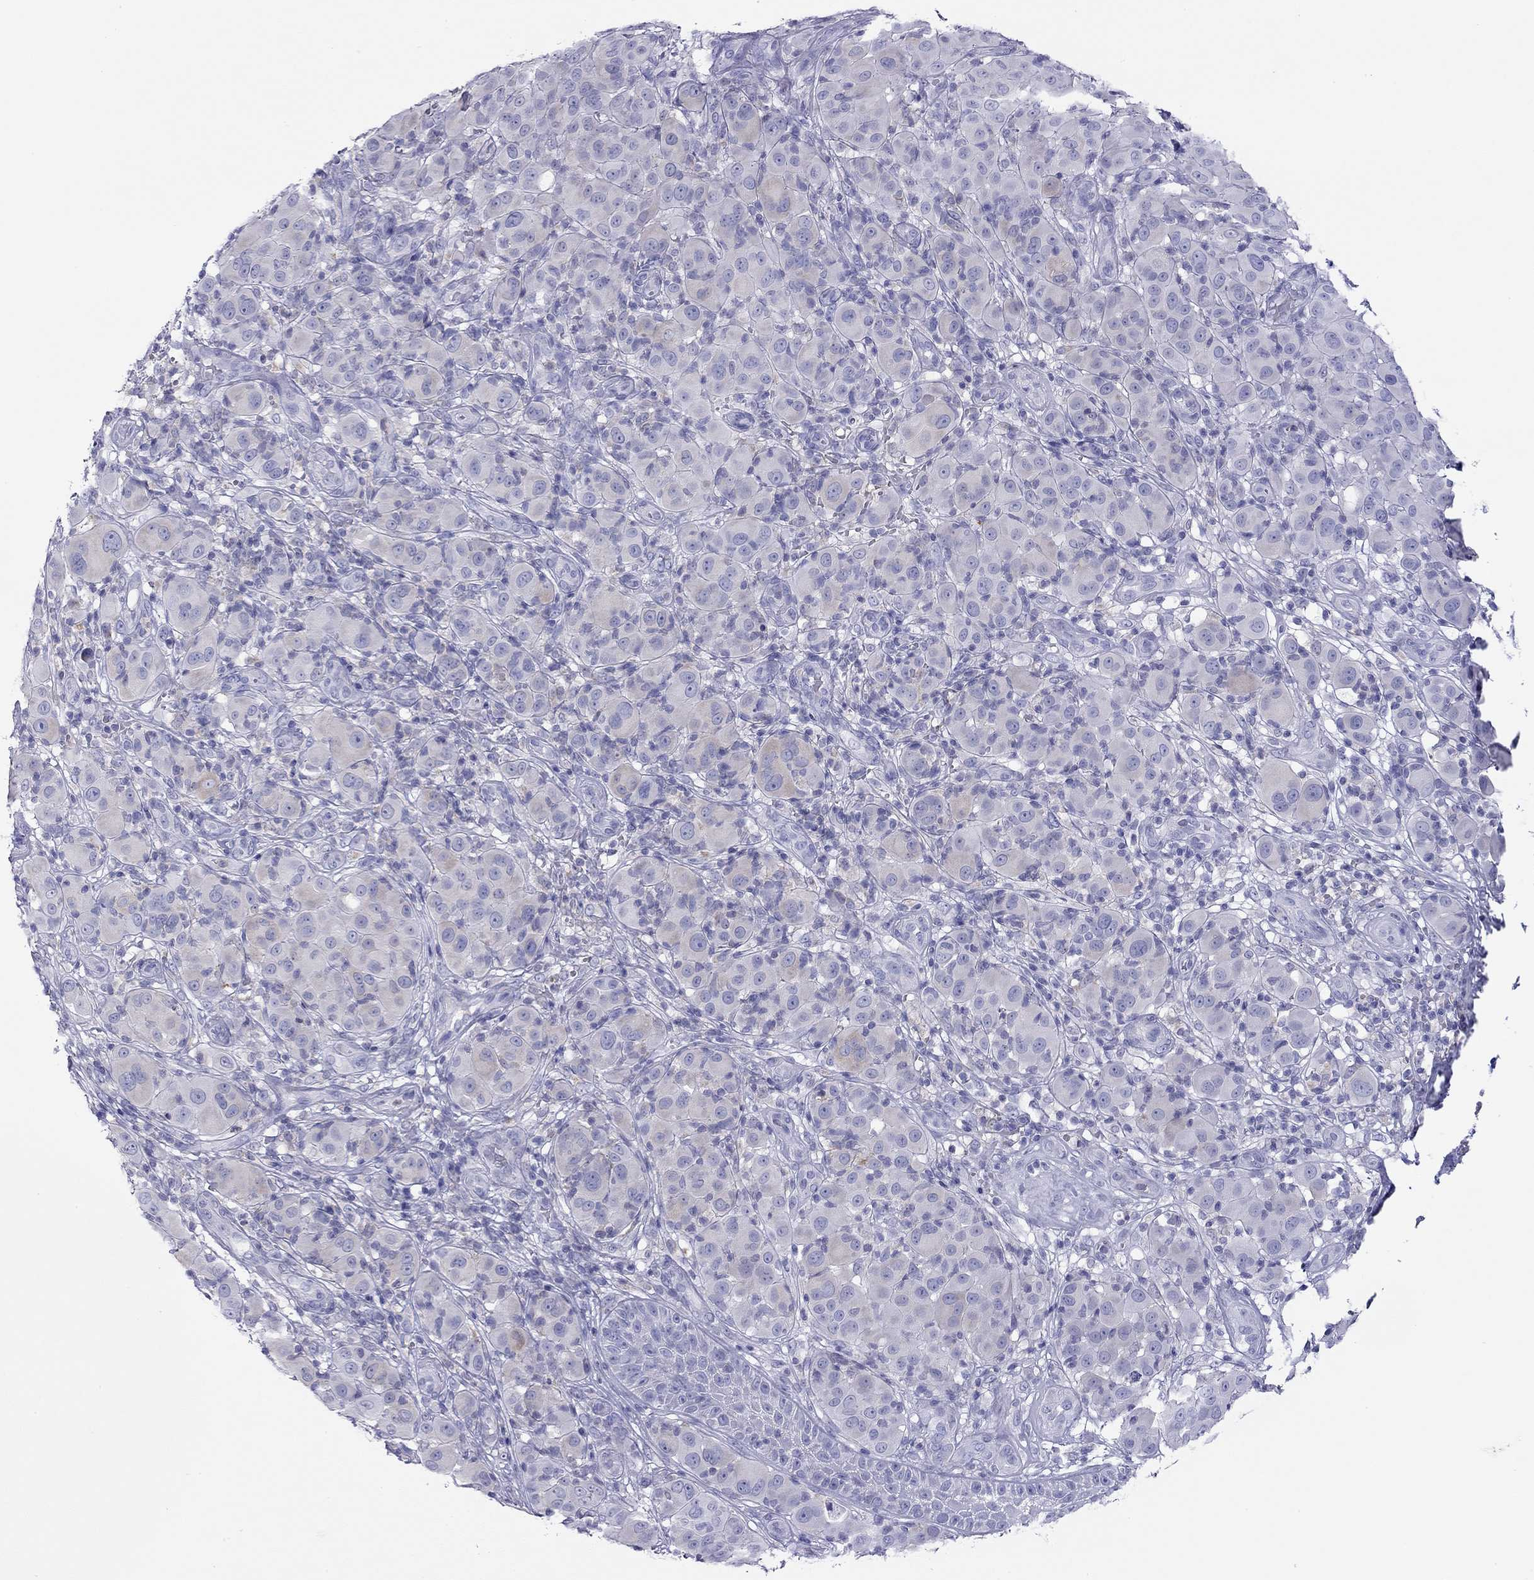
{"staining": {"intensity": "negative", "quantity": "none", "location": "none"}, "tissue": "melanoma", "cell_type": "Tumor cells", "image_type": "cancer", "snomed": [{"axis": "morphology", "description": "Malignant melanoma, NOS"}, {"axis": "topography", "description": "Skin"}], "caption": "The immunohistochemistry (IHC) photomicrograph has no significant positivity in tumor cells of melanoma tissue.", "gene": "SLC46A2", "patient": {"sex": "female", "age": 87}}